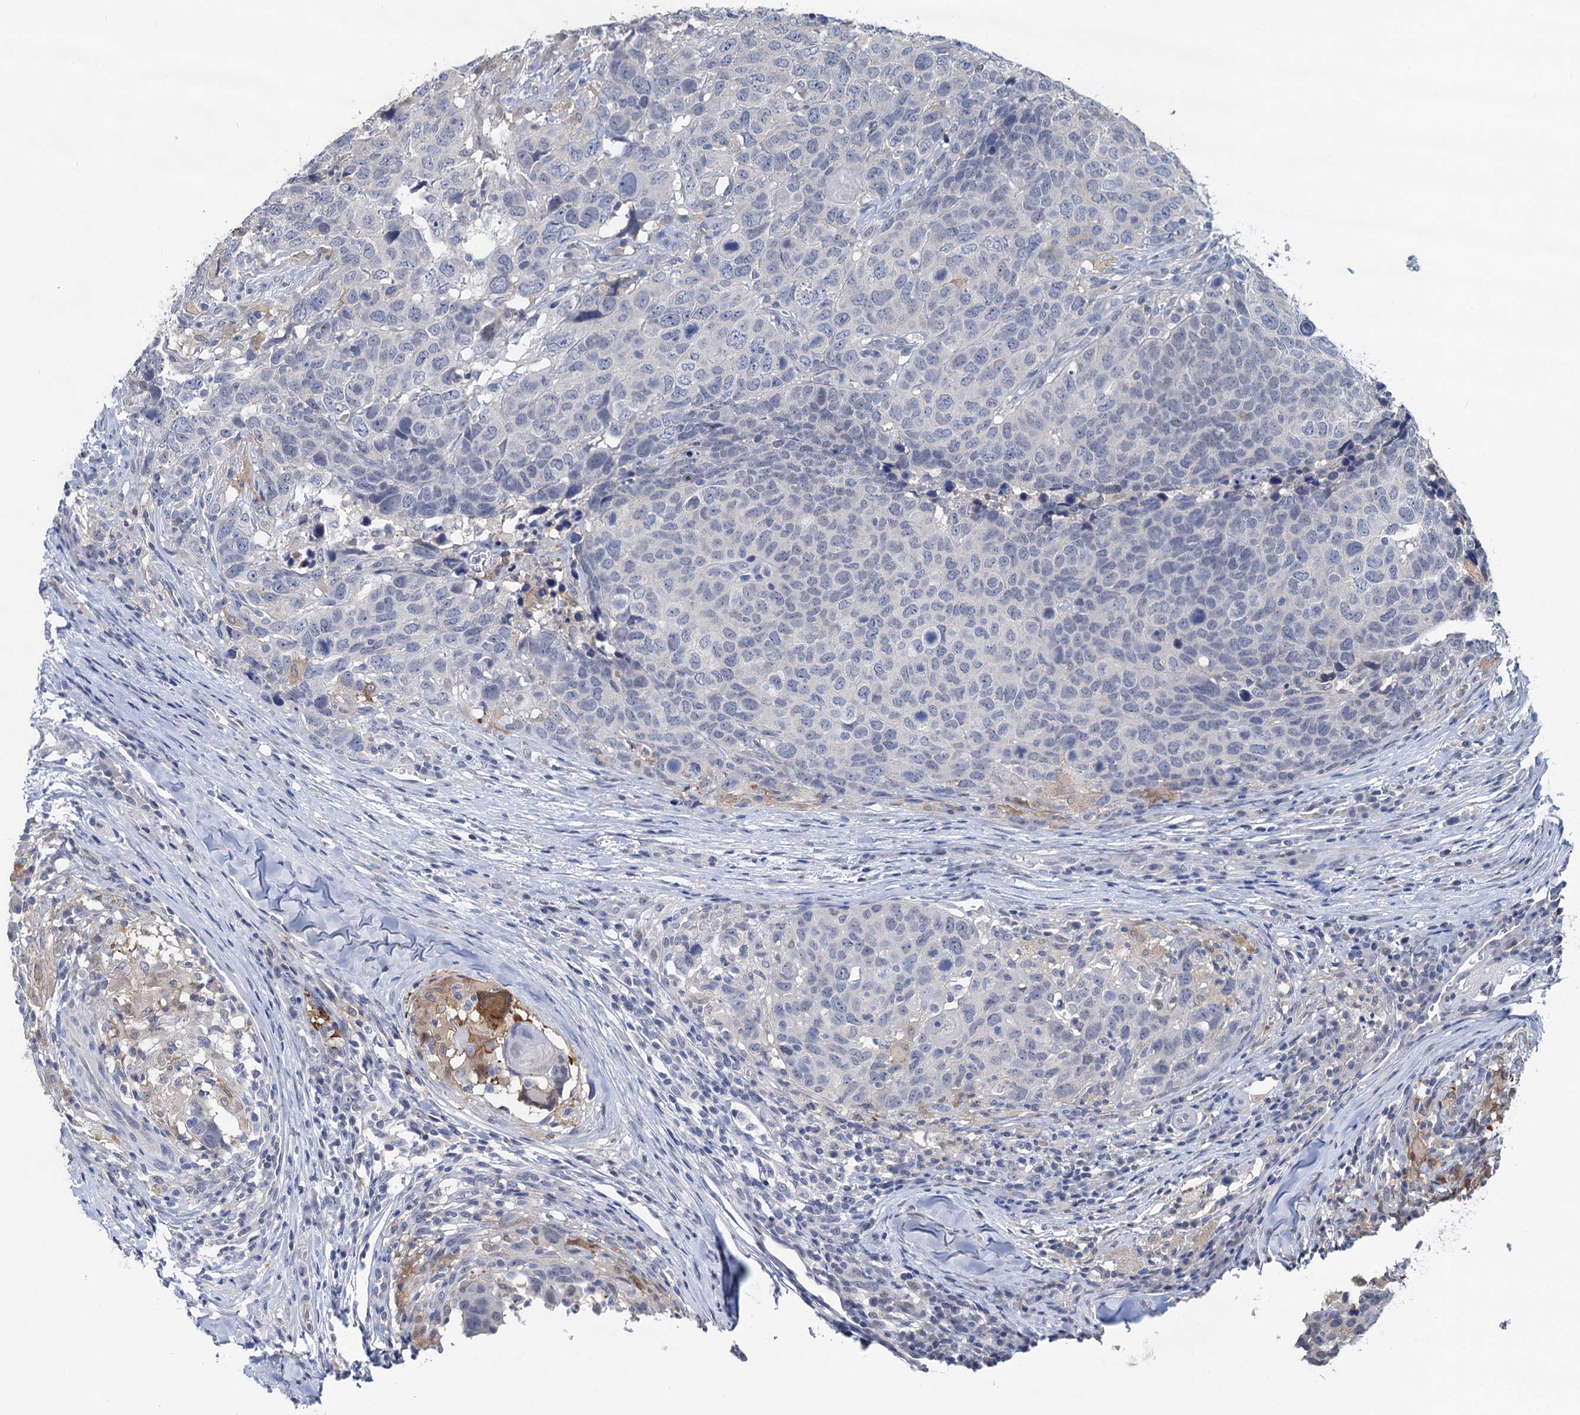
{"staining": {"intensity": "negative", "quantity": "none", "location": "none"}, "tissue": "head and neck cancer", "cell_type": "Tumor cells", "image_type": "cancer", "snomed": [{"axis": "morphology", "description": "Squamous cell carcinoma, NOS"}, {"axis": "topography", "description": "Head-Neck"}], "caption": "Tumor cells show no significant positivity in squamous cell carcinoma (head and neck).", "gene": "RTKN2", "patient": {"sex": "male", "age": 66}}